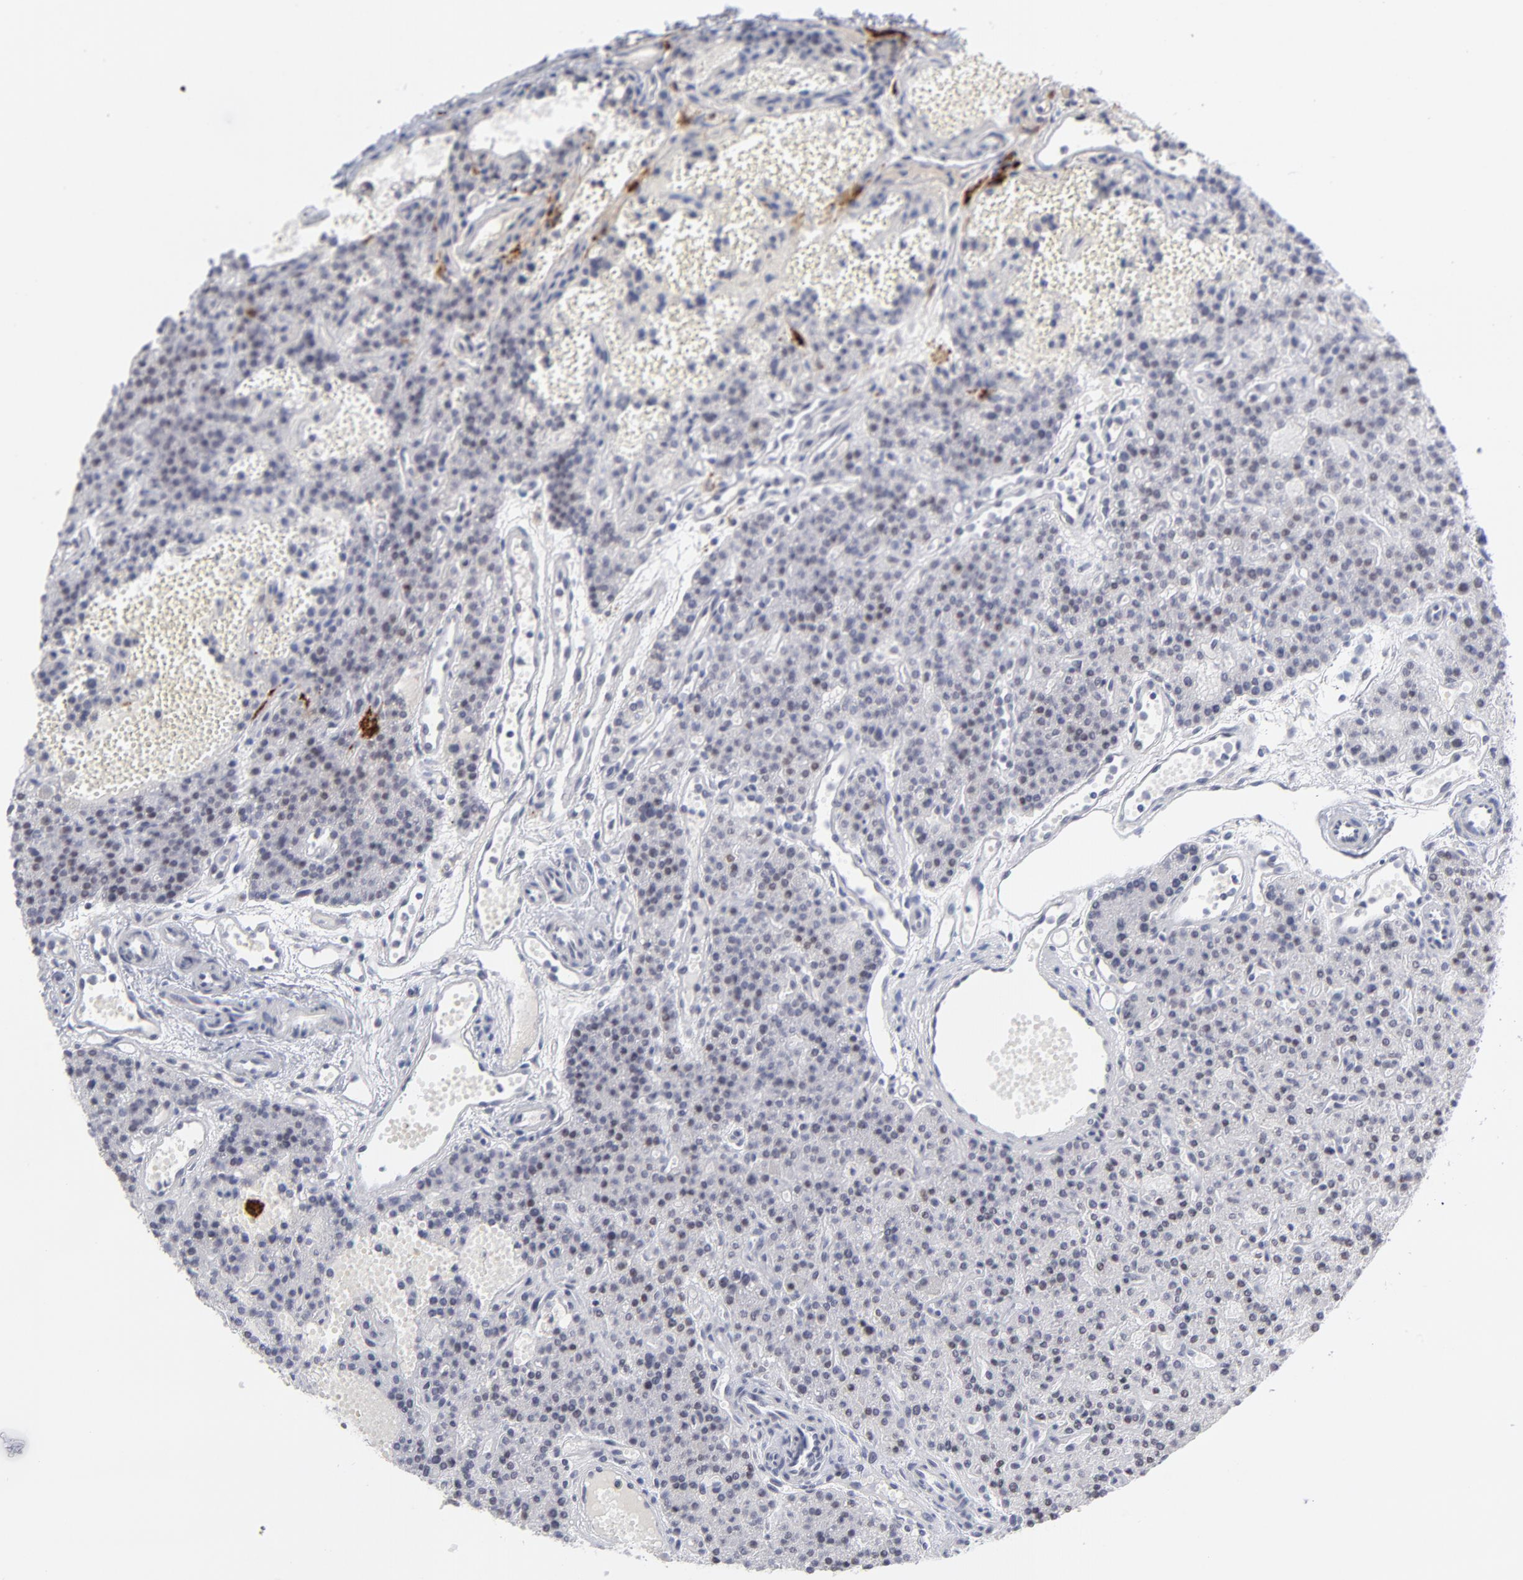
{"staining": {"intensity": "negative", "quantity": "none", "location": "none"}, "tissue": "parathyroid gland", "cell_type": "Glandular cells", "image_type": "normal", "snomed": [{"axis": "morphology", "description": "Normal tissue, NOS"}, {"axis": "topography", "description": "Parathyroid gland"}], "caption": "Immunohistochemical staining of unremarkable human parathyroid gland displays no significant expression in glandular cells.", "gene": "CCR2", "patient": {"sex": "male", "age": 25}}